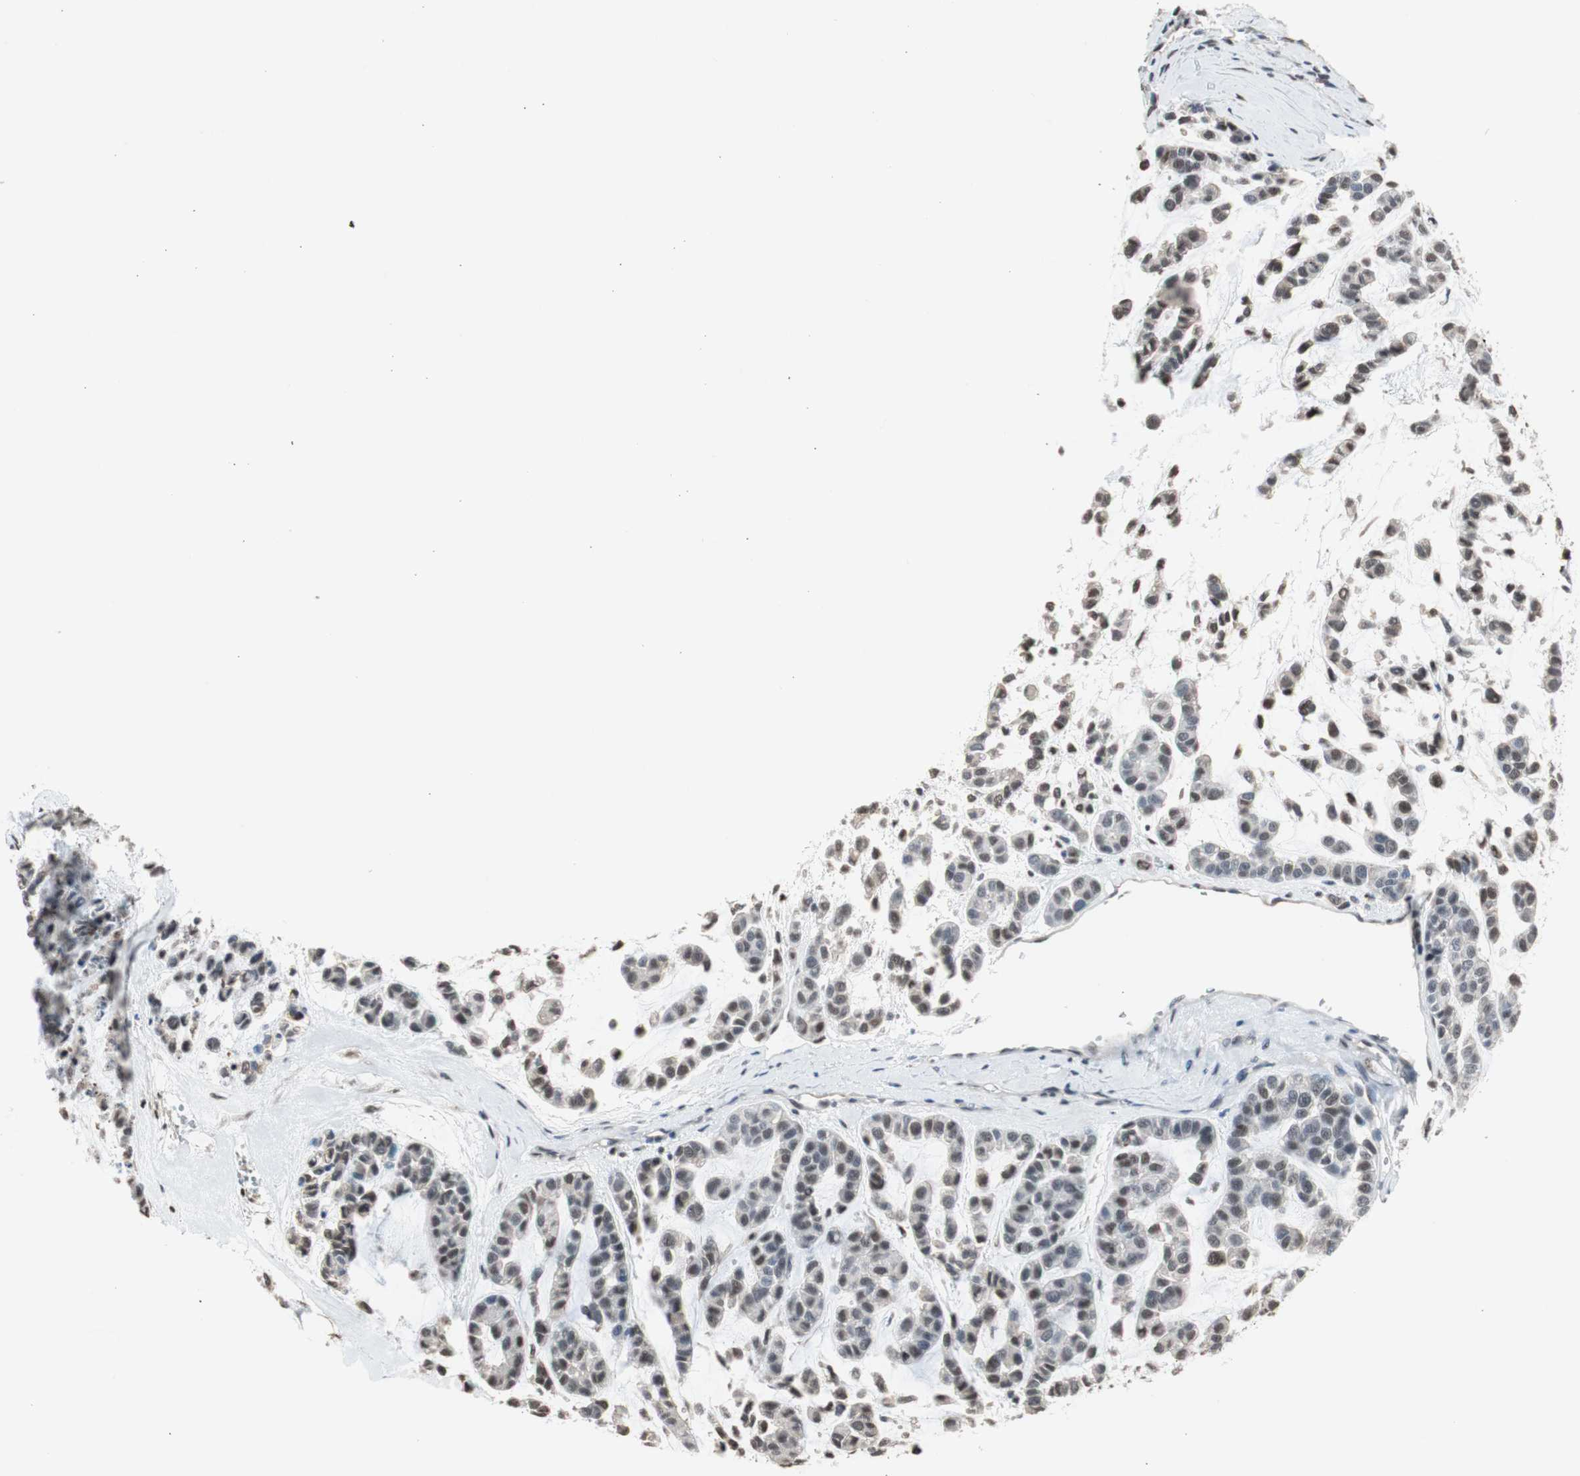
{"staining": {"intensity": "weak", "quantity": "25%-75%", "location": "nuclear"}, "tissue": "head and neck cancer", "cell_type": "Tumor cells", "image_type": "cancer", "snomed": [{"axis": "morphology", "description": "Adenocarcinoma, NOS"}, {"axis": "morphology", "description": "Adenoma, NOS"}, {"axis": "topography", "description": "Head-Neck"}], "caption": "An immunohistochemistry histopathology image of neoplastic tissue is shown. Protein staining in brown highlights weak nuclear positivity in head and neck adenocarcinoma within tumor cells.", "gene": "PML", "patient": {"sex": "female", "age": 55}}